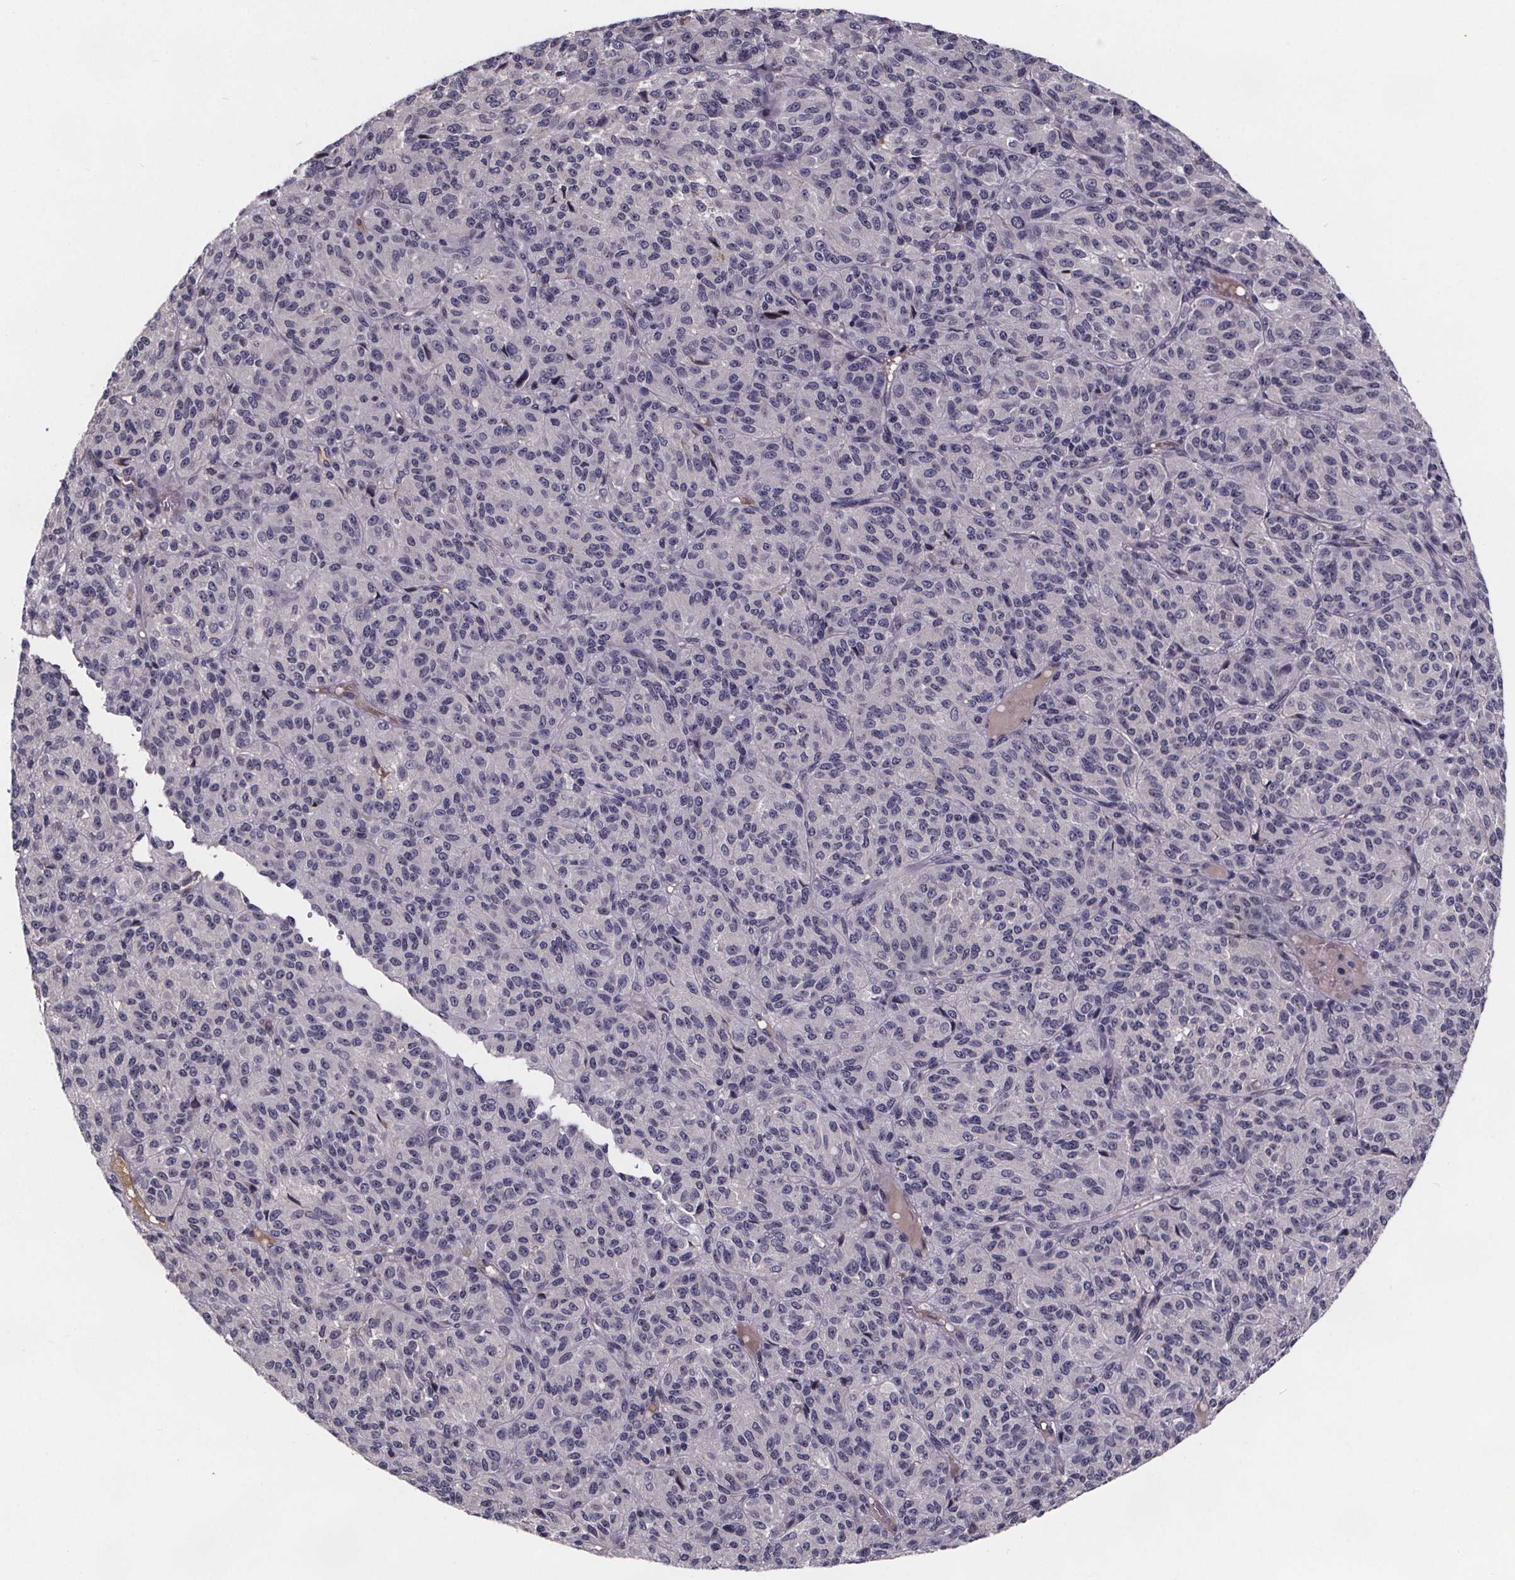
{"staining": {"intensity": "negative", "quantity": "none", "location": "none"}, "tissue": "melanoma", "cell_type": "Tumor cells", "image_type": "cancer", "snomed": [{"axis": "morphology", "description": "Malignant melanoma, Metastatic site"}, {"axis": "topography", "description": "Brain"}], "caption": "The image exhibits no staining of tumor cells in malignant melanoma (metastatic site).", "gene": "NPHP4", "patient": {"sex": "female", "age": 56}}